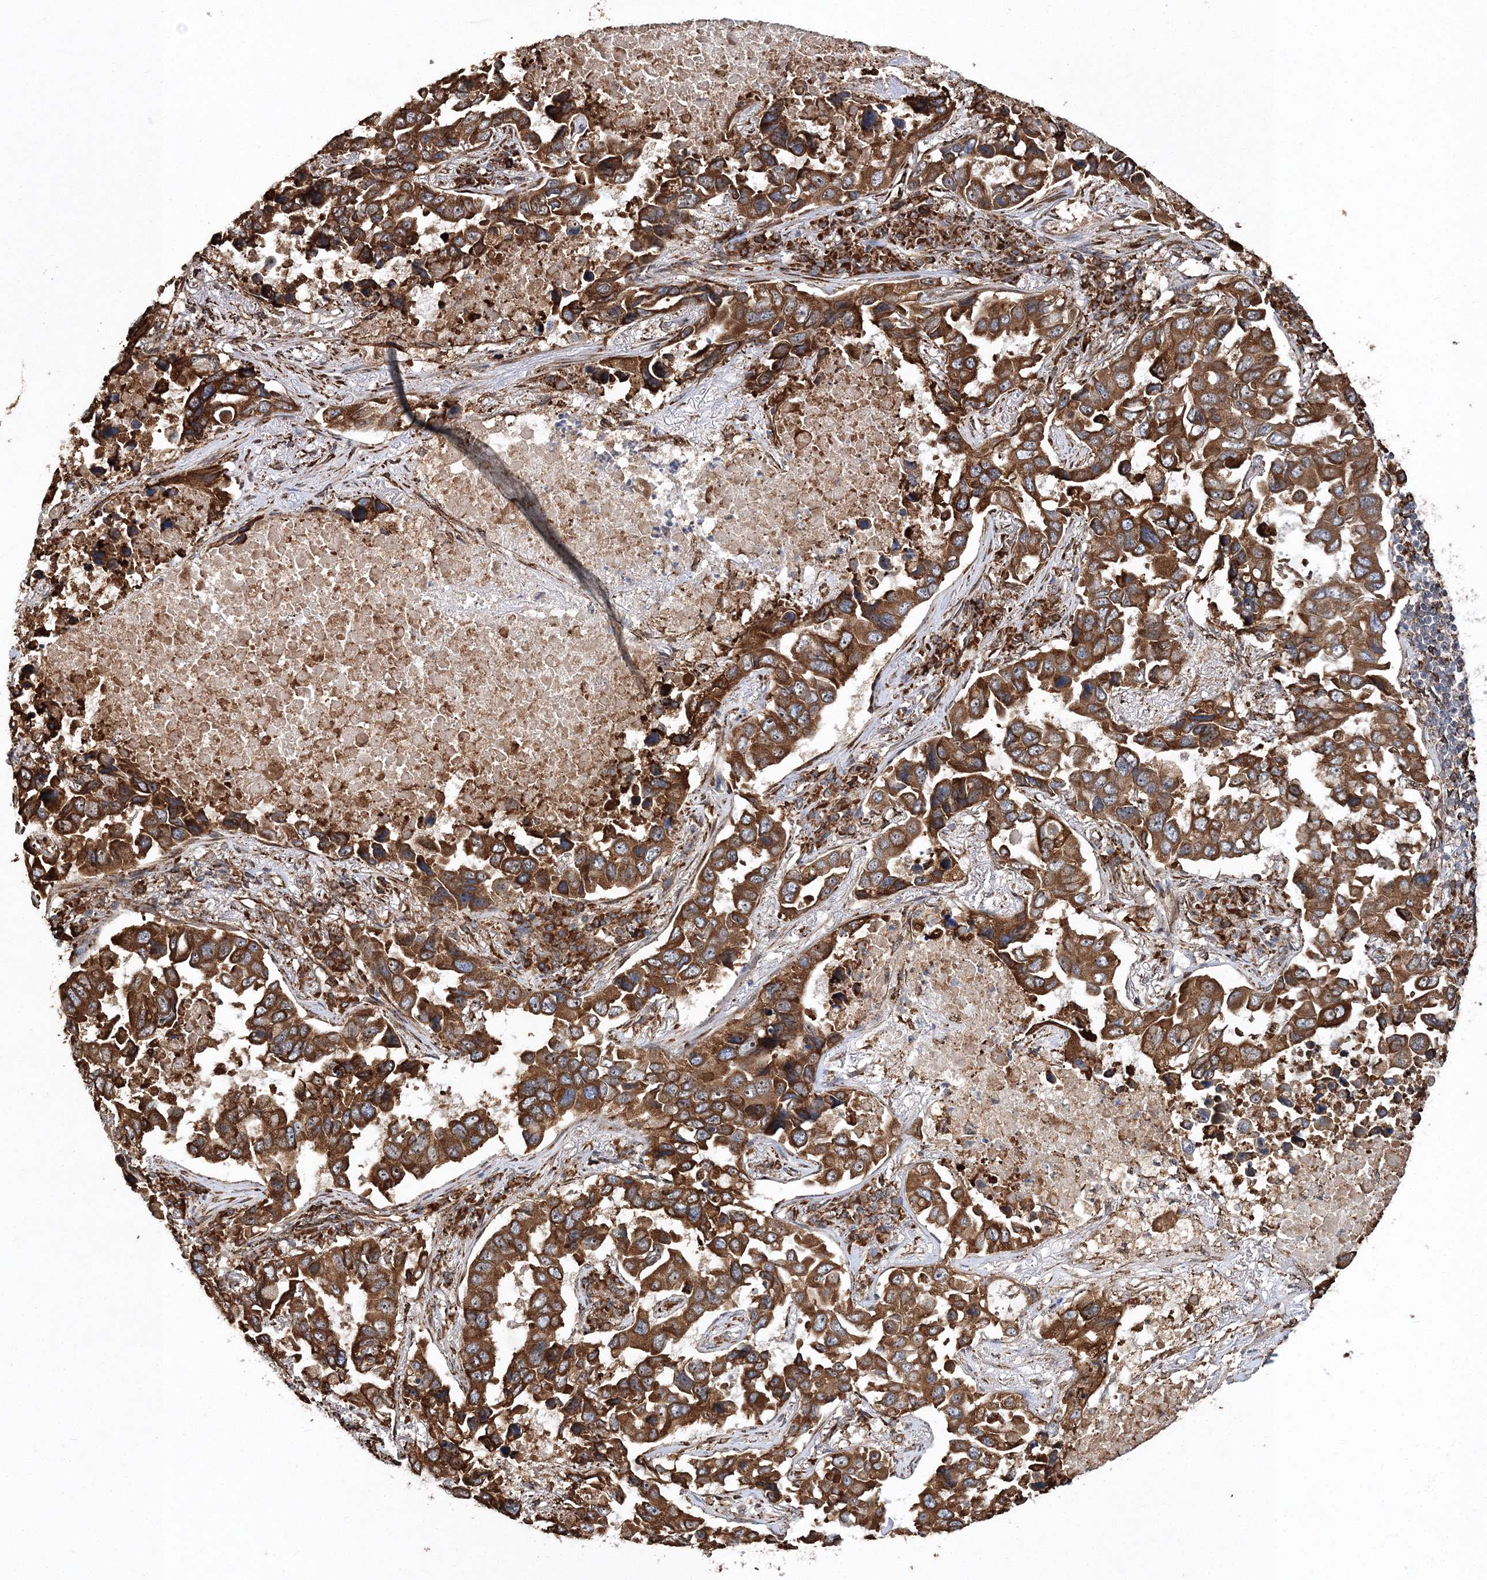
{"staining": {"intensity": "strong", "quantity": ">75%", "location": "cytoplasmic/membranous"}, "tissue": "lung cancer", "cell_type": "Tumor cells", "image_type": "cancer", "snomed": [{"axis": "morphology", "description": "Adenocarcinoma, NOS"}, {"axis": "topography", "description": "Lung"}], "caption": "A micrograph of lung adenocarcinoma stained for a protein demonstrates strong cytoplasmic/membranous brown staining in tumor cells.", "gene": "SCRN3", "patient": {"sex": "male", "age": 64}}